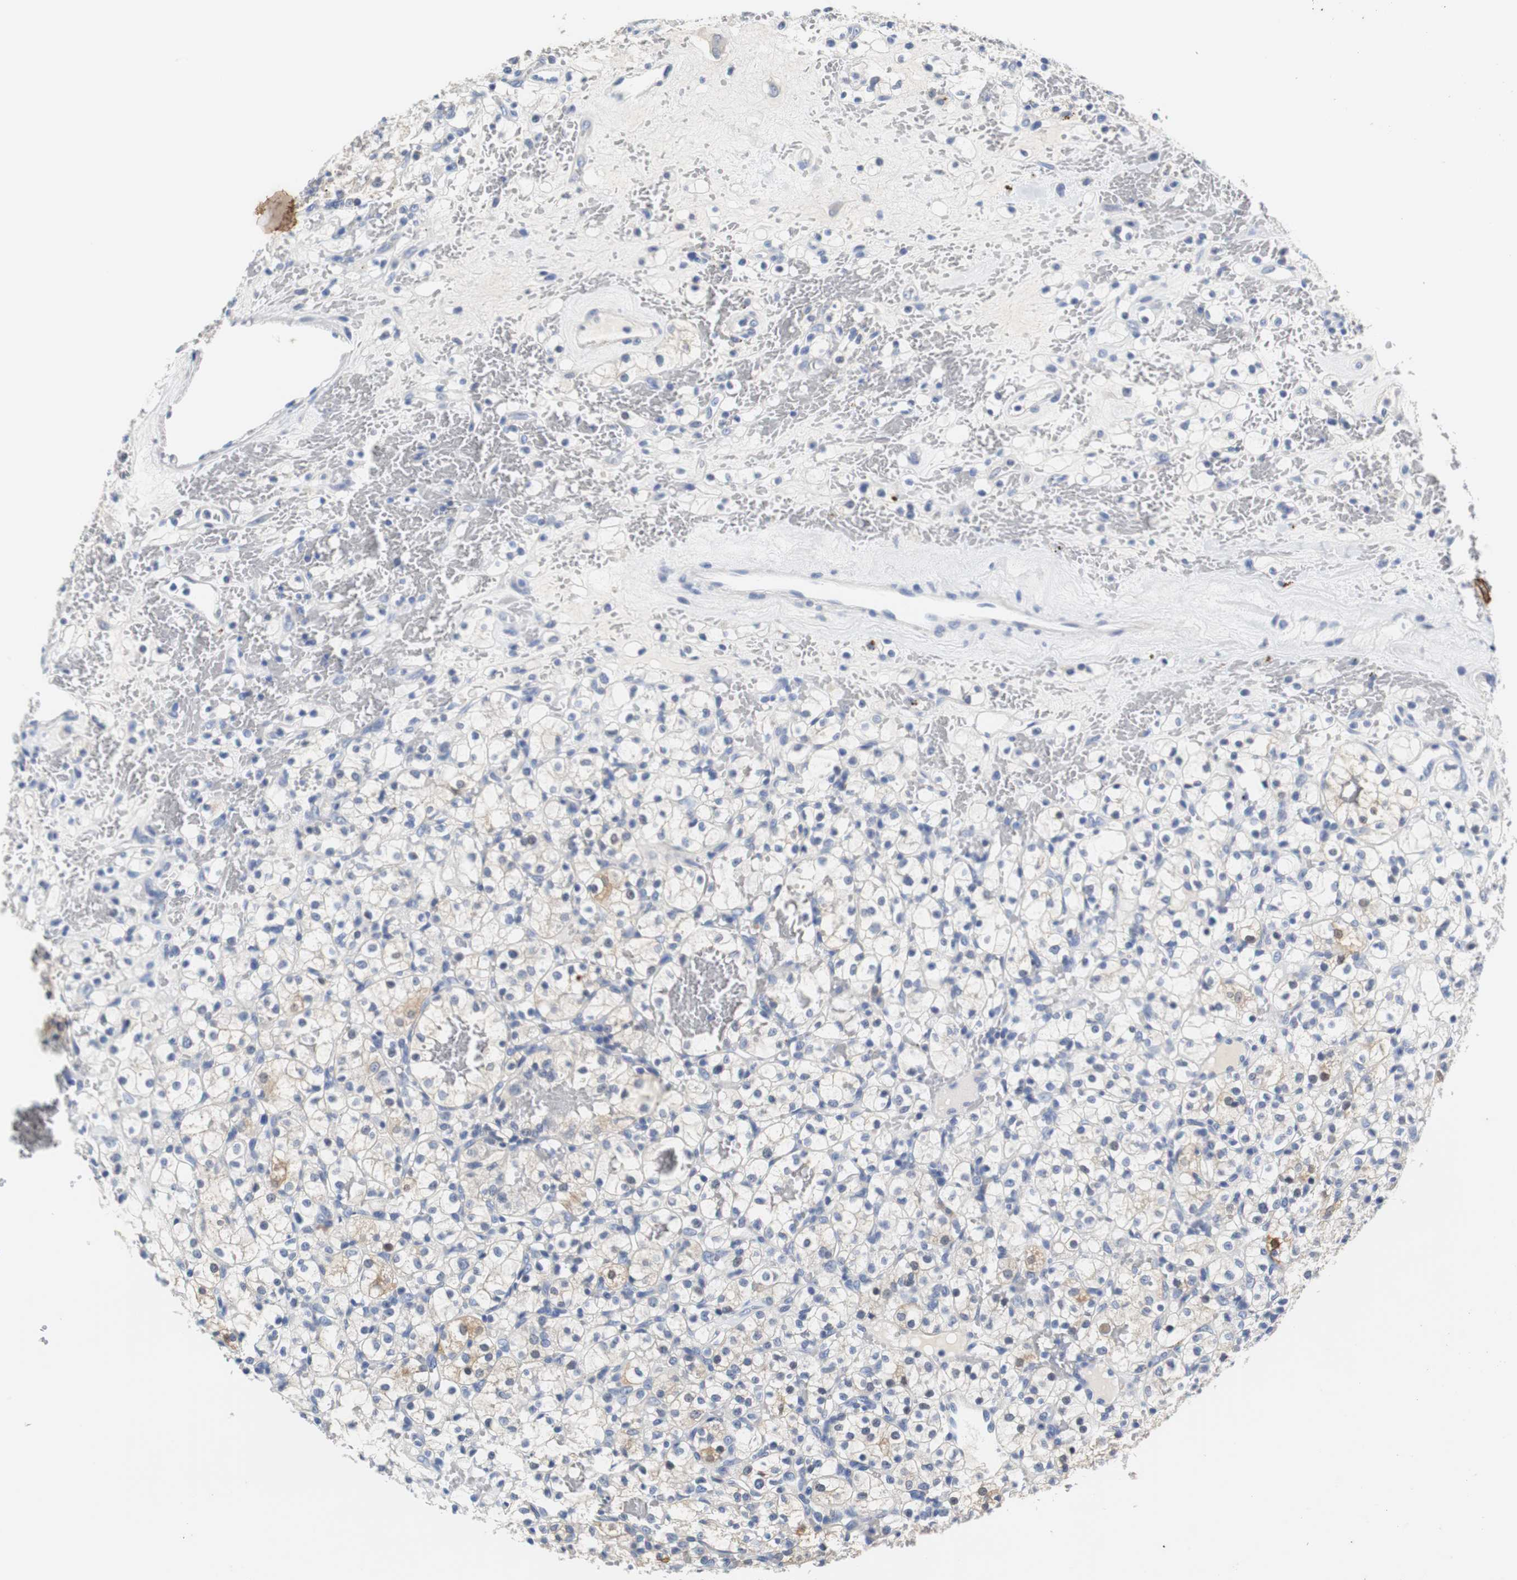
{"staining": {"intensity": "weak", "quantity": "<25%", "location": "cytoplasmic/membranous"}, "tissue": "renal cancer", "cell_type": "Tumor cells", "image_type": "cancer", "snomed": [{"axis": "morphology", "description": "Adenocarcinoma, NOS"}, {"axis": "topography", "description": "Kidney"}], "caption": "A high-resolution image shows IHC staining of renal cancer, which shows no significant positivity in tumor cells.", "gene": "PCK1", "patient": {"sex": "female", "age": 60}}